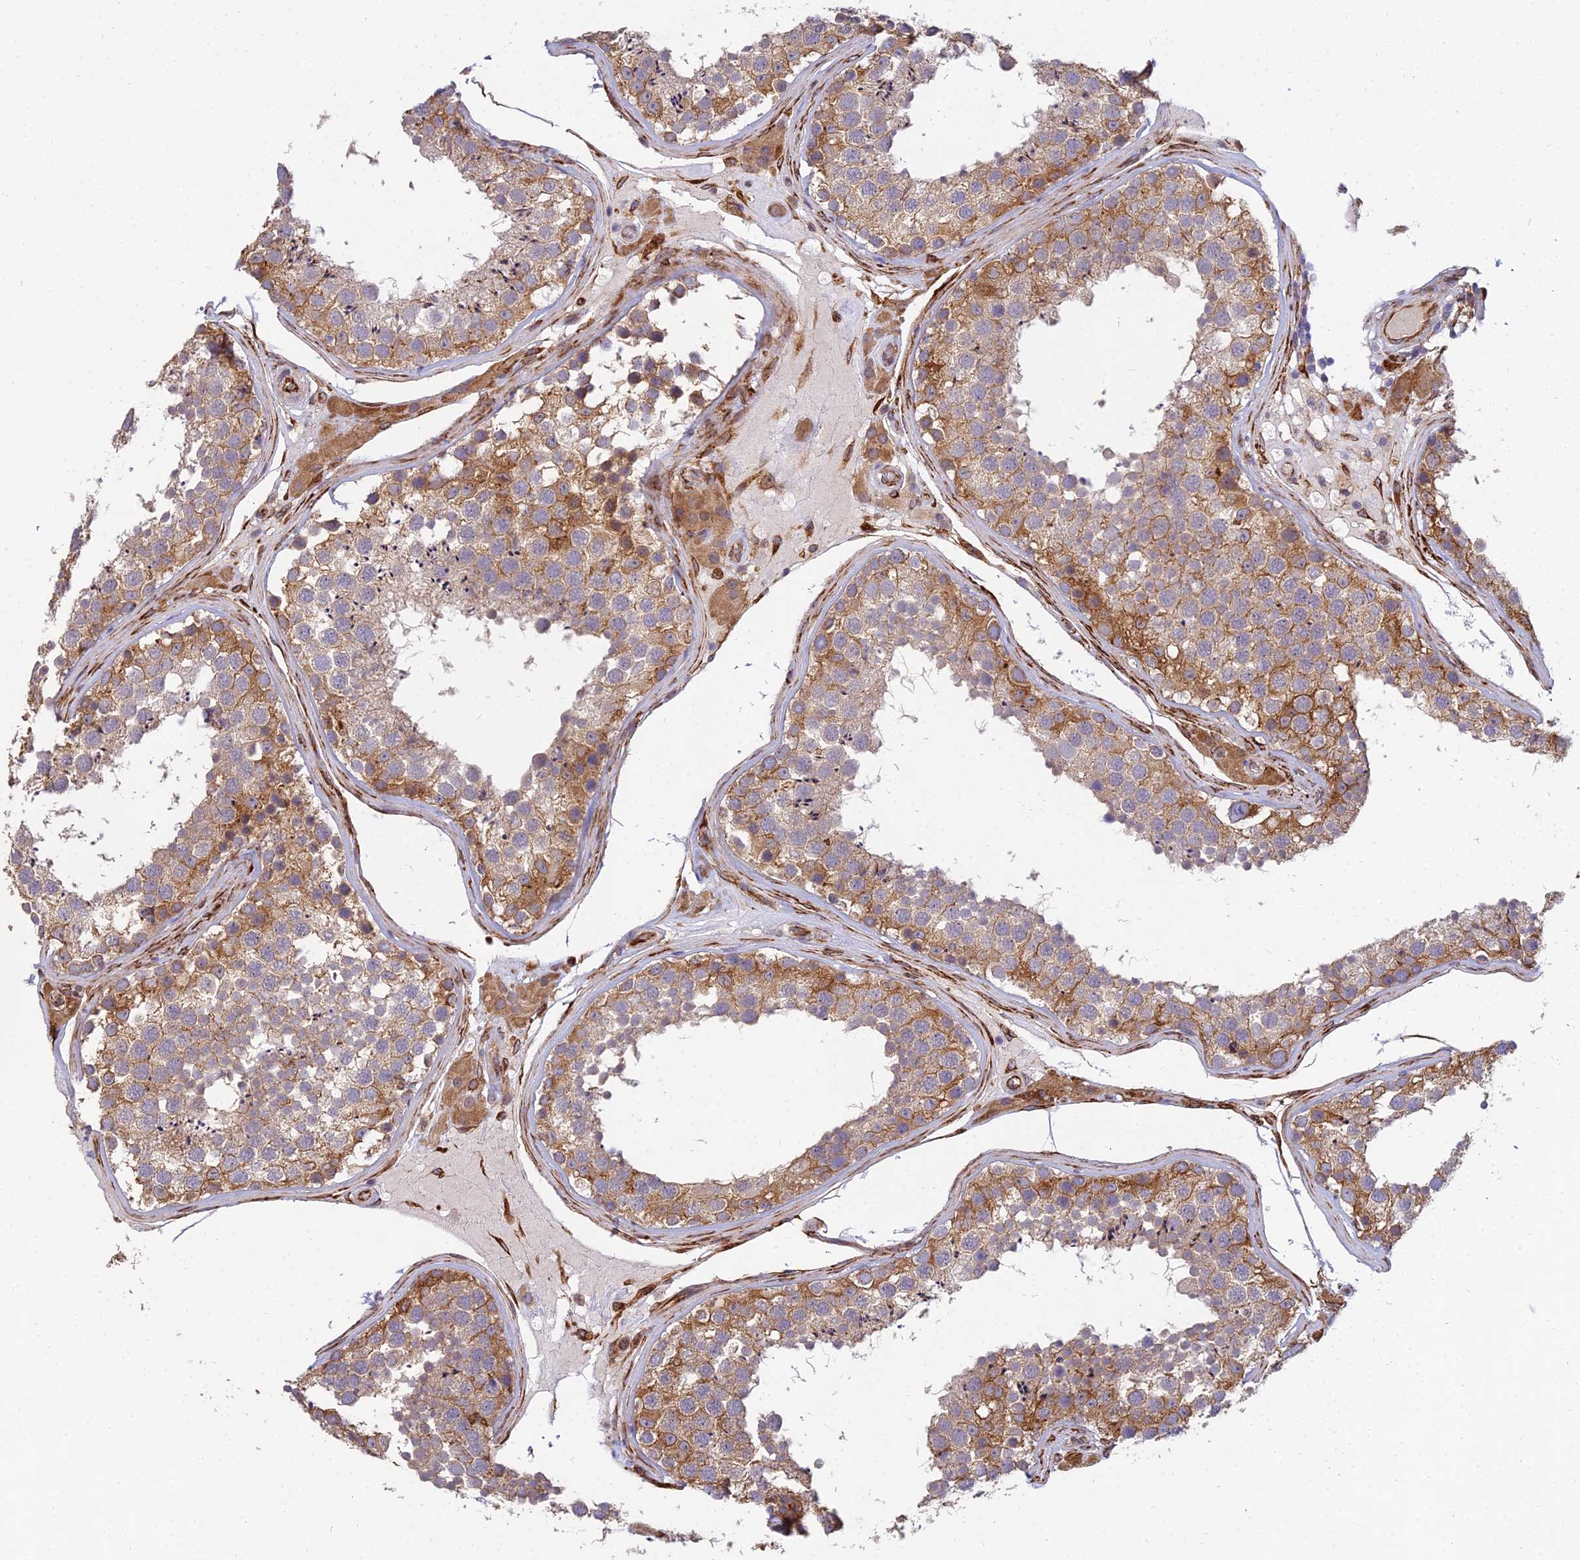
{"staining": {"intensity": "strong", "quantity": "25%-75%", "location": "cytoplasmic/membranous"}, "tissue": "testis", "cell_type": "Cells in seminiferous ducts", "image_type": "normal", "snomed": [{"axis": "morphology", "description": "Normal tissue, NOS"}, {"axis": "topography", "description": "Testis"}], "caption": "Immunohistochemistry (IHC) of benign human testis exhibits high levels of strong cytoplasmic/membranous positivity in approximately 25%-75% of cells in seminiferous ducts.", "gene": "NDUFAF7", "patient": {"sex": "male", "age": 46}}